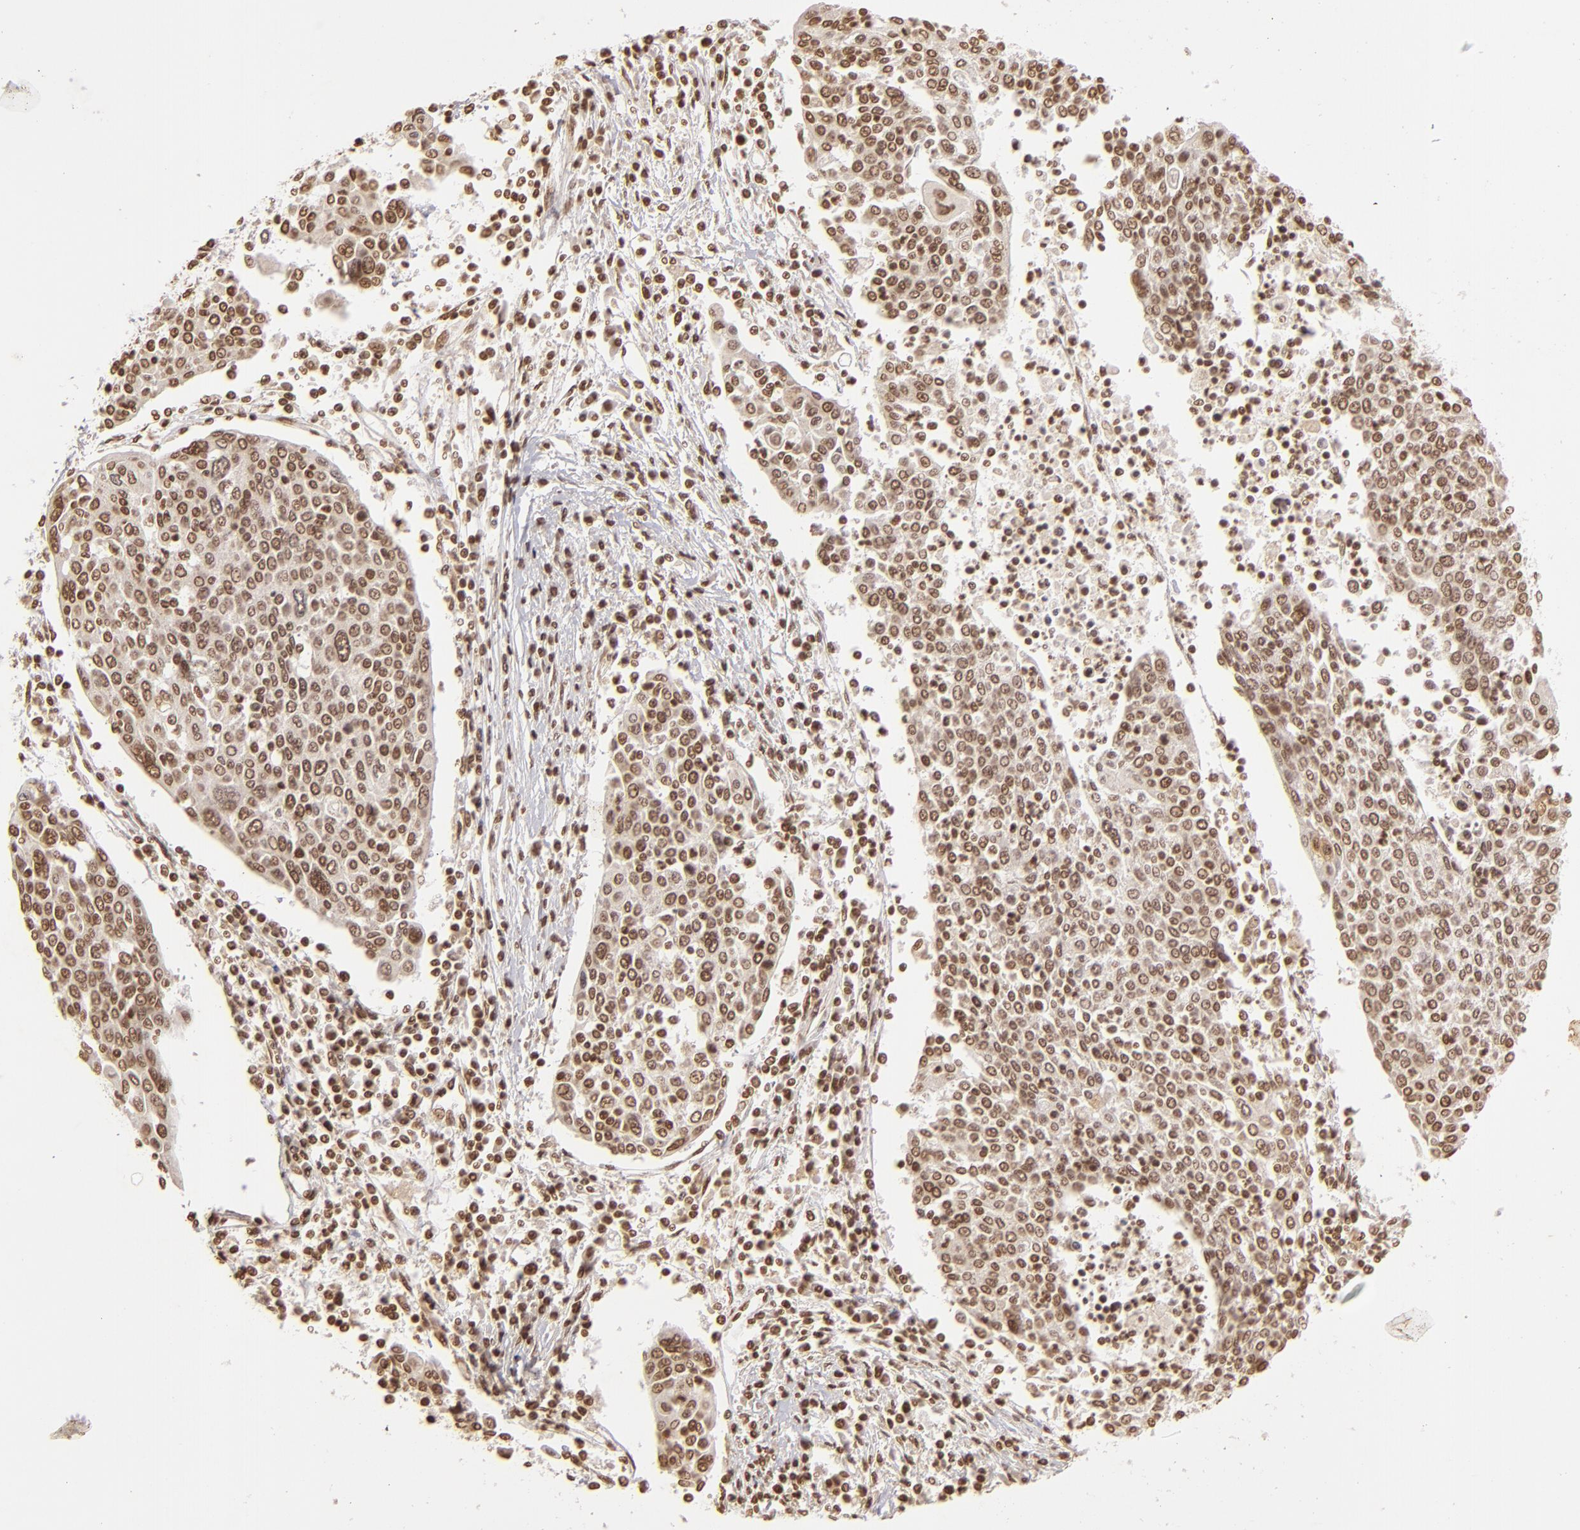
{"staining": {"intensity": "moderate", "quantity": "25%-75%", "location": "nuclear"}, "tissue": "cervical cancer", "cell_type": "Tumor cells", "image_type": "cancer", "snomed": [{"axis": "morphology", "description": "Squamous cell carcinoma, NOS"}, {"axis": "topography", "description": "Cervix"}], "caption": "A brown stain shows moderate nuclear positivity of a protein in human cervical cancer tumor cells. (brown staining indicates protein expression, while blue staining denotes nuclei).", "gene": "CUL3", "patient": {"sex": "female", "age": 40}}